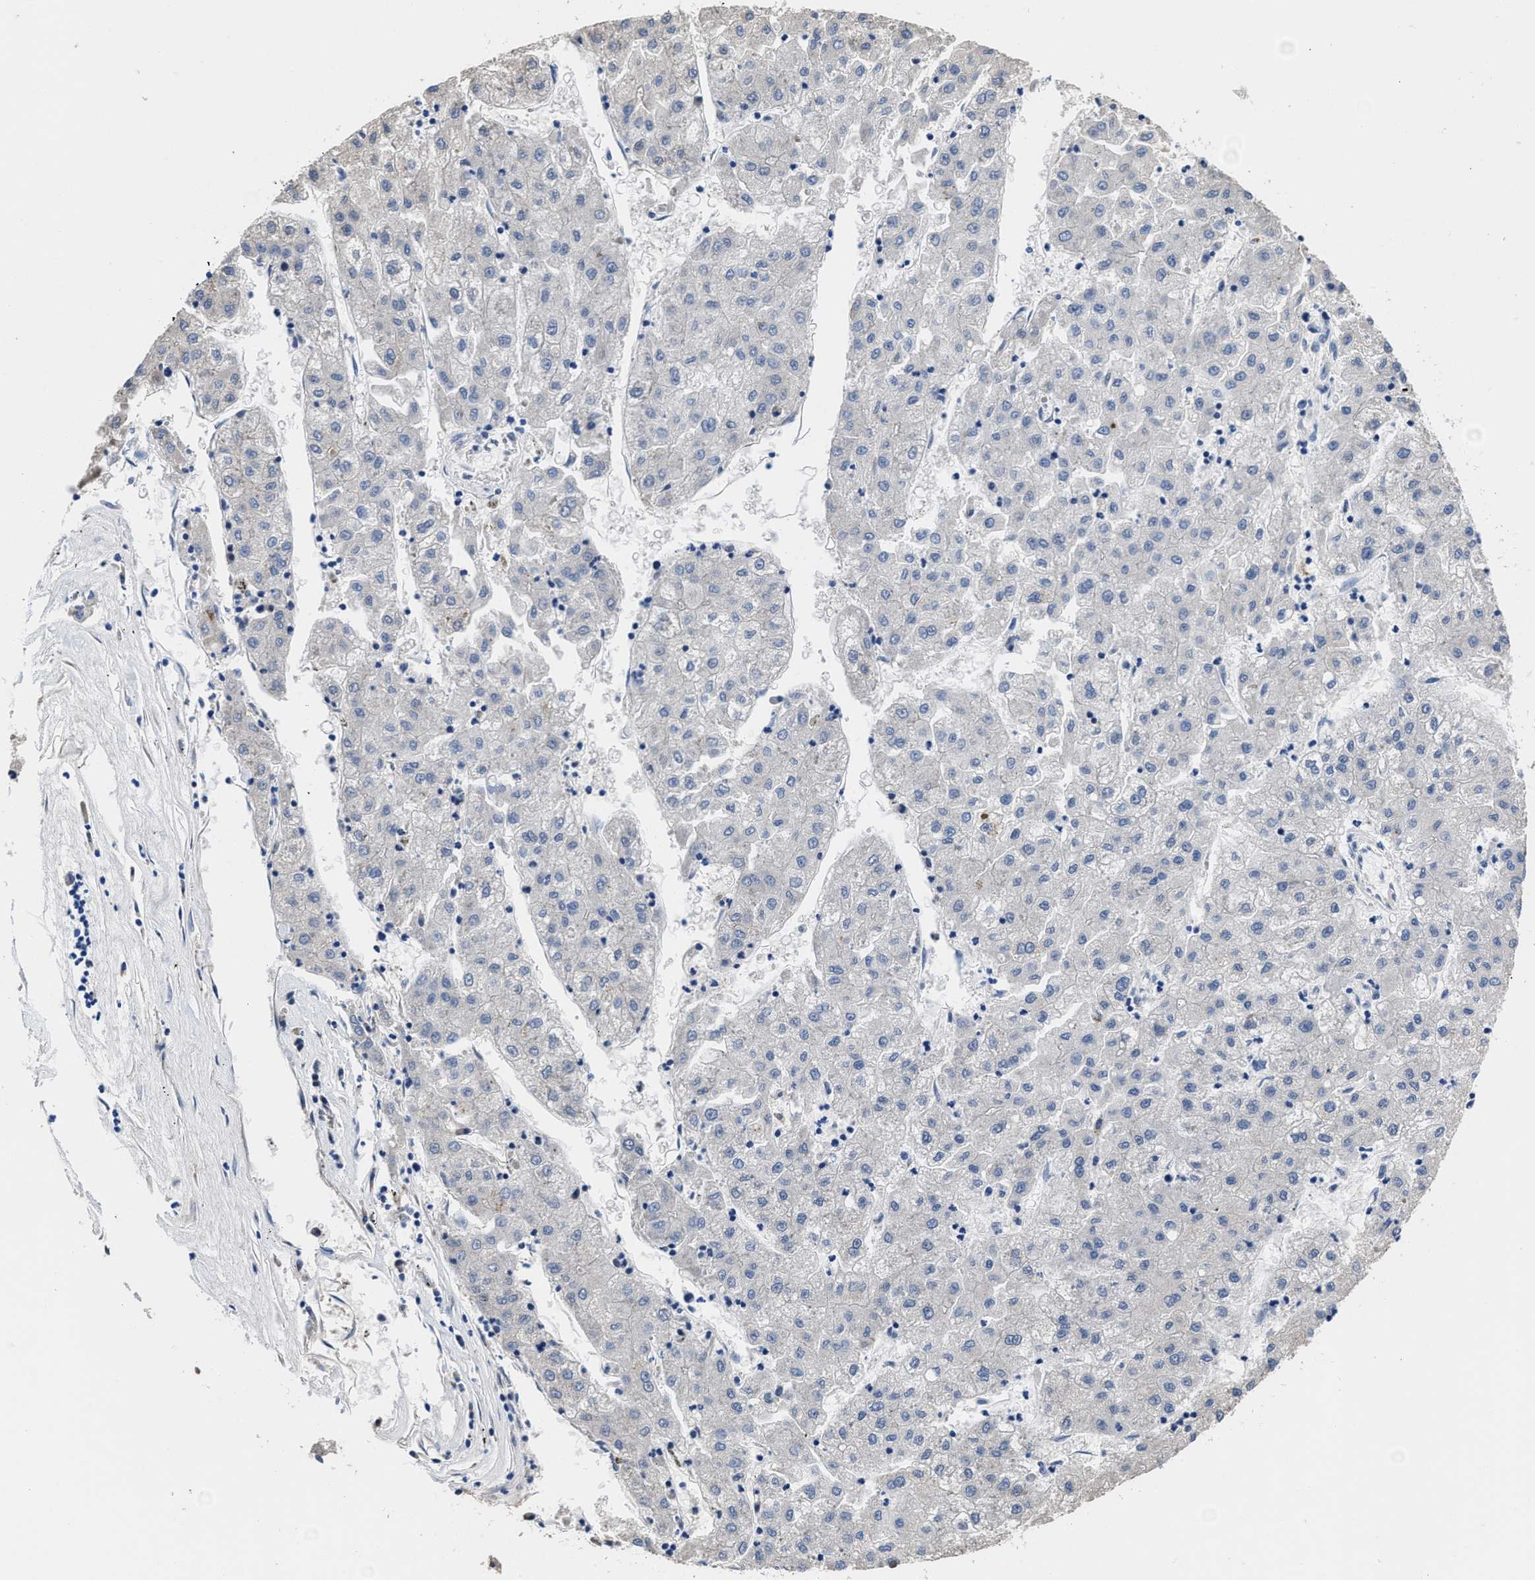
{"staining": {"intensity": "negative", "quantity": "none", "location": "none"}, "tissue": "liver cancer", "cell_type": "Tumor cells", "image_type": "cancer", "snomed": [{"axis": "morphology", "description": "Carcinoma, Hepatocellular, NOS"}, {"axis": "topography", "description": "Liver"}], "caption": "Immunohistochemistry image of neoplastic tissue: human liver hepatocellular carcinoma stained with DAB displays no significant protein expression in tumor cells. The staining was performed using DAB (3,3'-diaminobenzidine) to visualize the protein expression in brown, while the nuclei were stained in blue with hematoxylin (Magnification: 20x).", "gene": "HOOK1", "patient": {"sex": "male", "age": 72}}